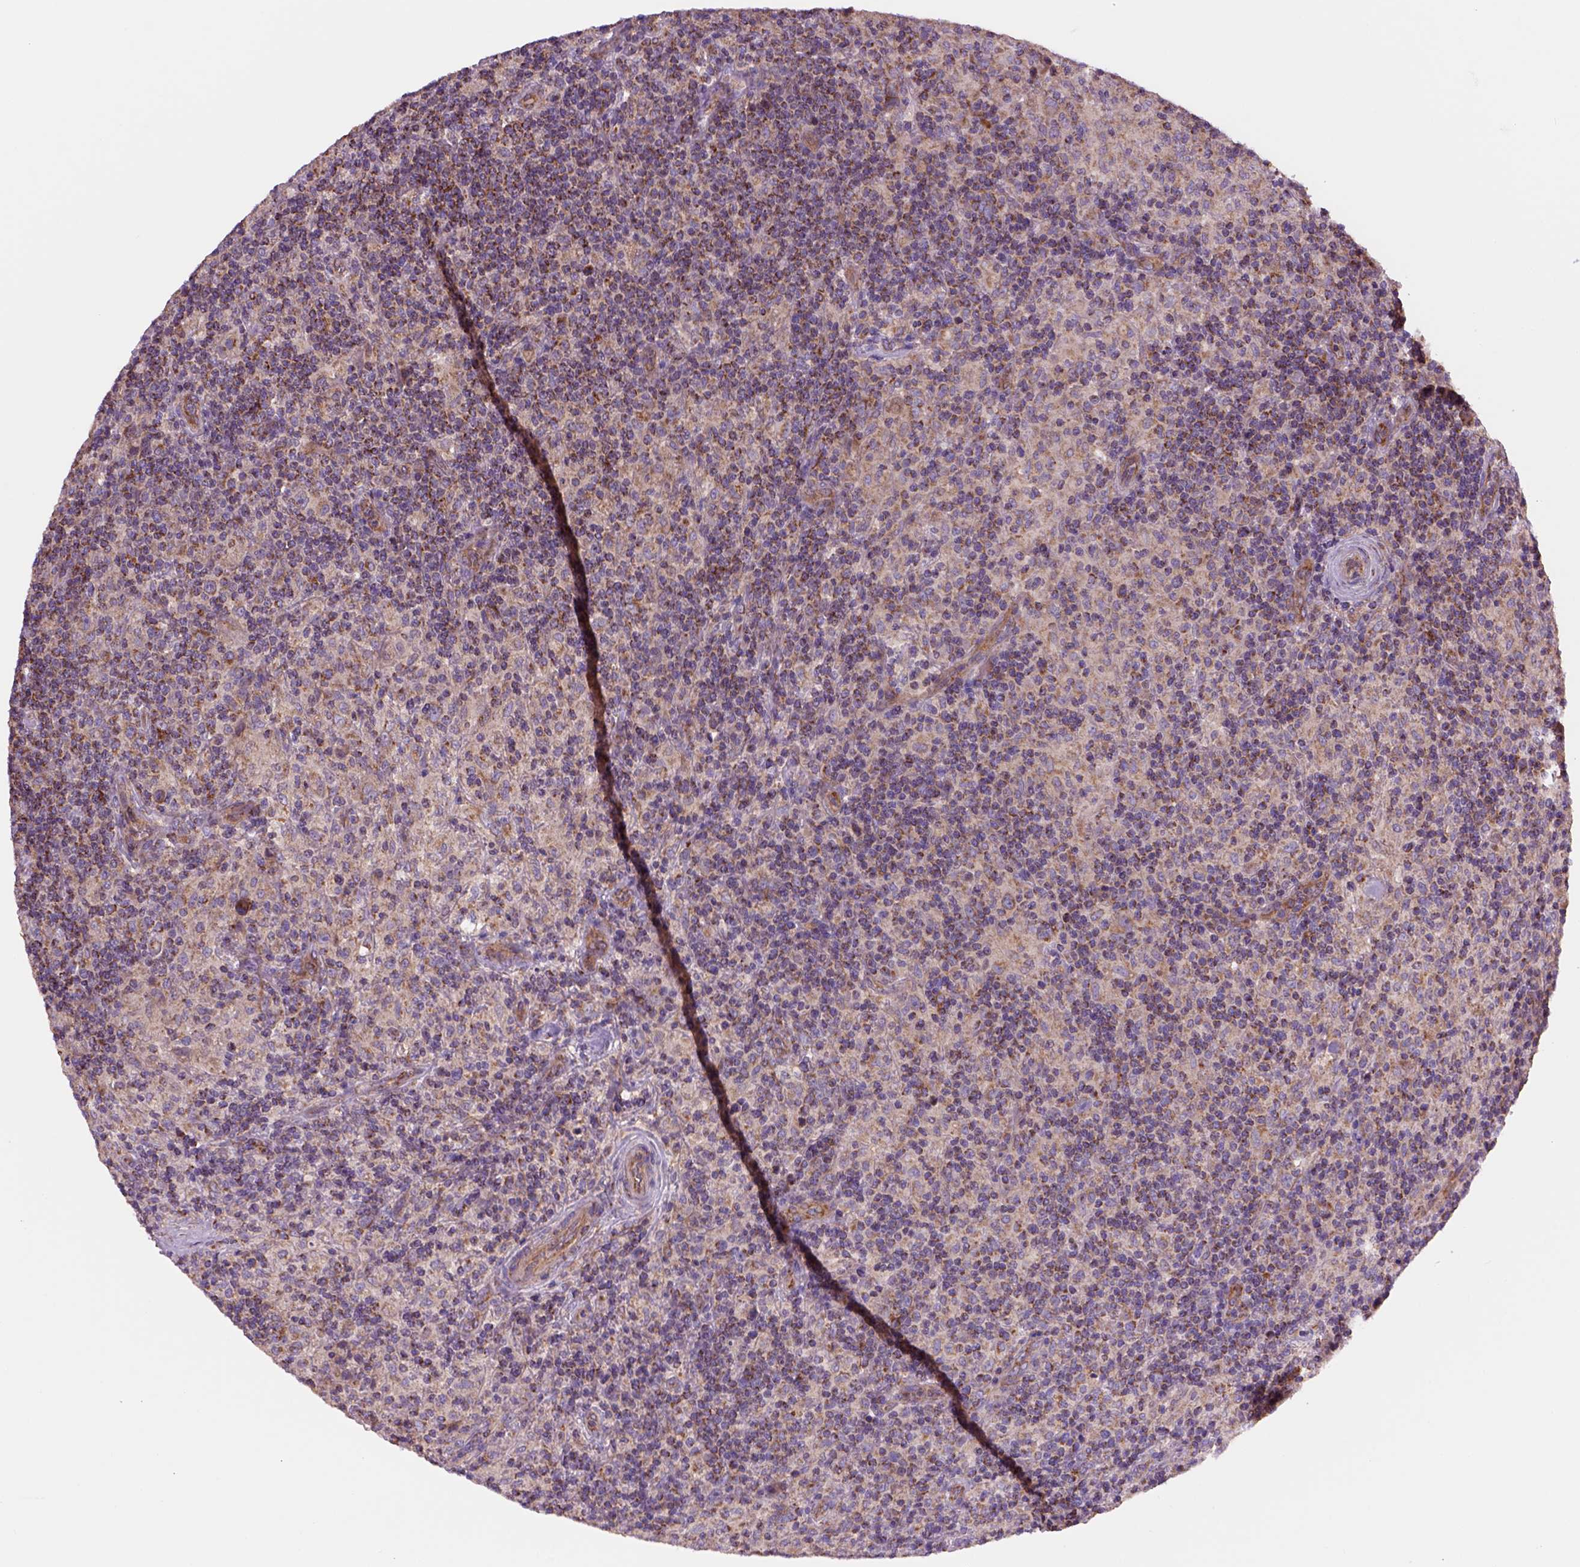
{"staining": {"intensity": "moderate", "quantity": ">75%", "location": "cytoplasmic/membranous"}, "tissue": "lymphoma", "cell_type": "Tumor cells", "image_type": "cancer", "snomed": [{"axis": "morphology", "description": "Hodgkin's disease, NOS"}, {"axis": "topography", "description": "Lymph node"}], "caption": "An image of lymphoma stained for a protein demonstrates moderate cytoplasmic/membranous brown staining in tumor cells. (DAB (3,3'-diaminobenzidine) = brown stain, brightfield microscopy at high magnification).", "gene": "WARS2", "patient": {"sex": "male", "age": 70}}